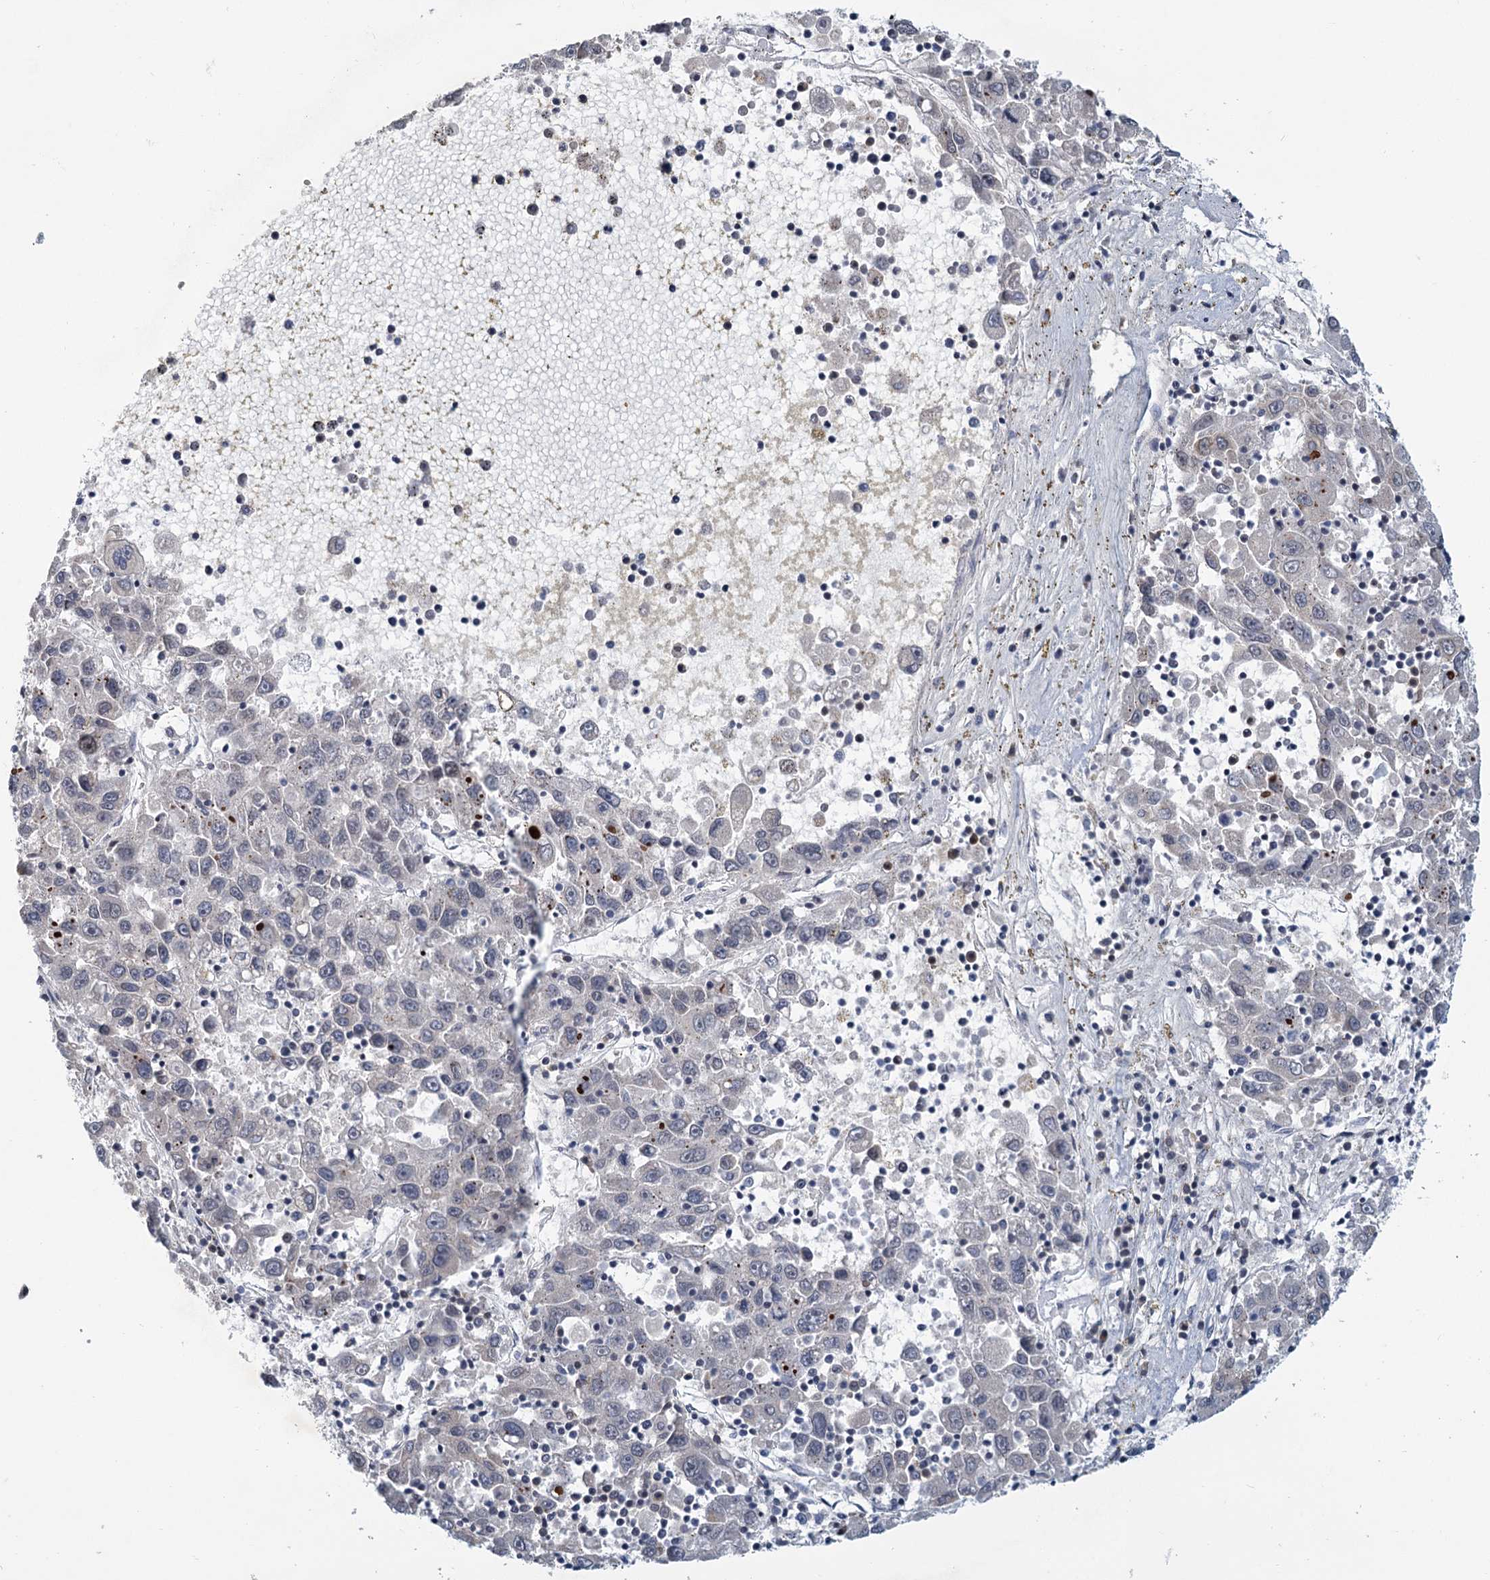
{"staining": {"intensity": "negative", "quantity": "none", "location": "none"}, "tissue": "liver cancer", "cell_type": "Tumor cells", "image_type": "cancer", "snomed": [{"axis": "morphology", "description": "Carcinoma, Hepatocellular, NOS"}, {"axis": "topography", "description": "Liver"}], "caption": "Human hepatocellular carcinoma (liver) stained for a protein using immunohistochemistry demonstrates no positivity in tumor cells.", "gene": "STAP1", "patient": {"sex": "male", "age": 49}}